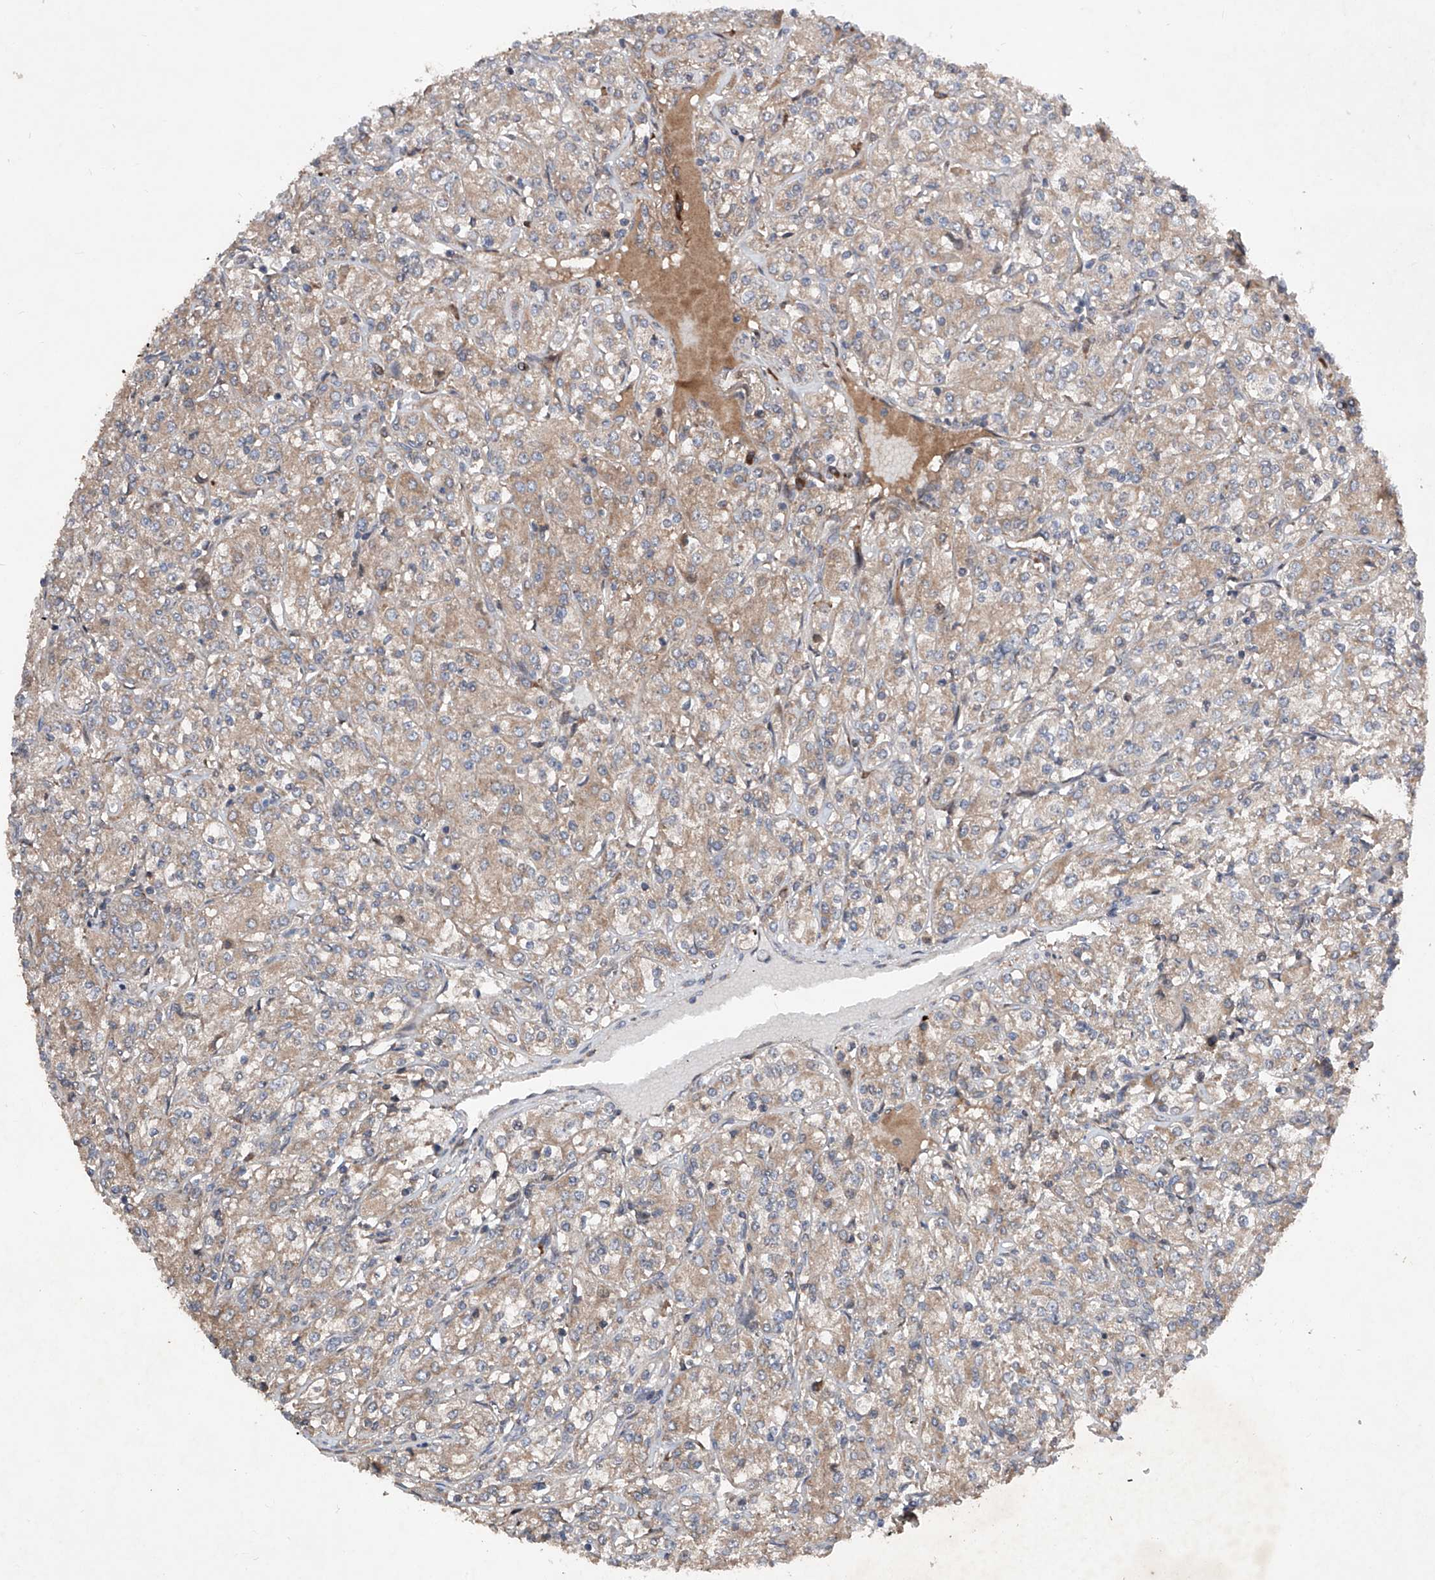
{"staining": {"intensity": "weak", "quantity": ">75%", "location": "cytoplasmic/membranous"}, "tissue": "renal cancer", "cell_type": "Tumor cells", "image_type": "cancer", "snomed": [{"axis": "morphology", "description": "Adenocarcinoma, NOS"}, {"axis": "topography", "description": "Kidney"}], "caption": "Brown immunohistochemical staining in adenocarcinoma (renal) displays weak cytoplasmic/membranous expression in about >75% of tumor cells. The protein of interest is stained brown, and the nuclei are stained in blue (DAB (3,3'-diaminobenzidine) IHC with brightfield microscopy, high magnification).", "gene": "DAD1", "patient": {"sex": "male", "age": 77}}